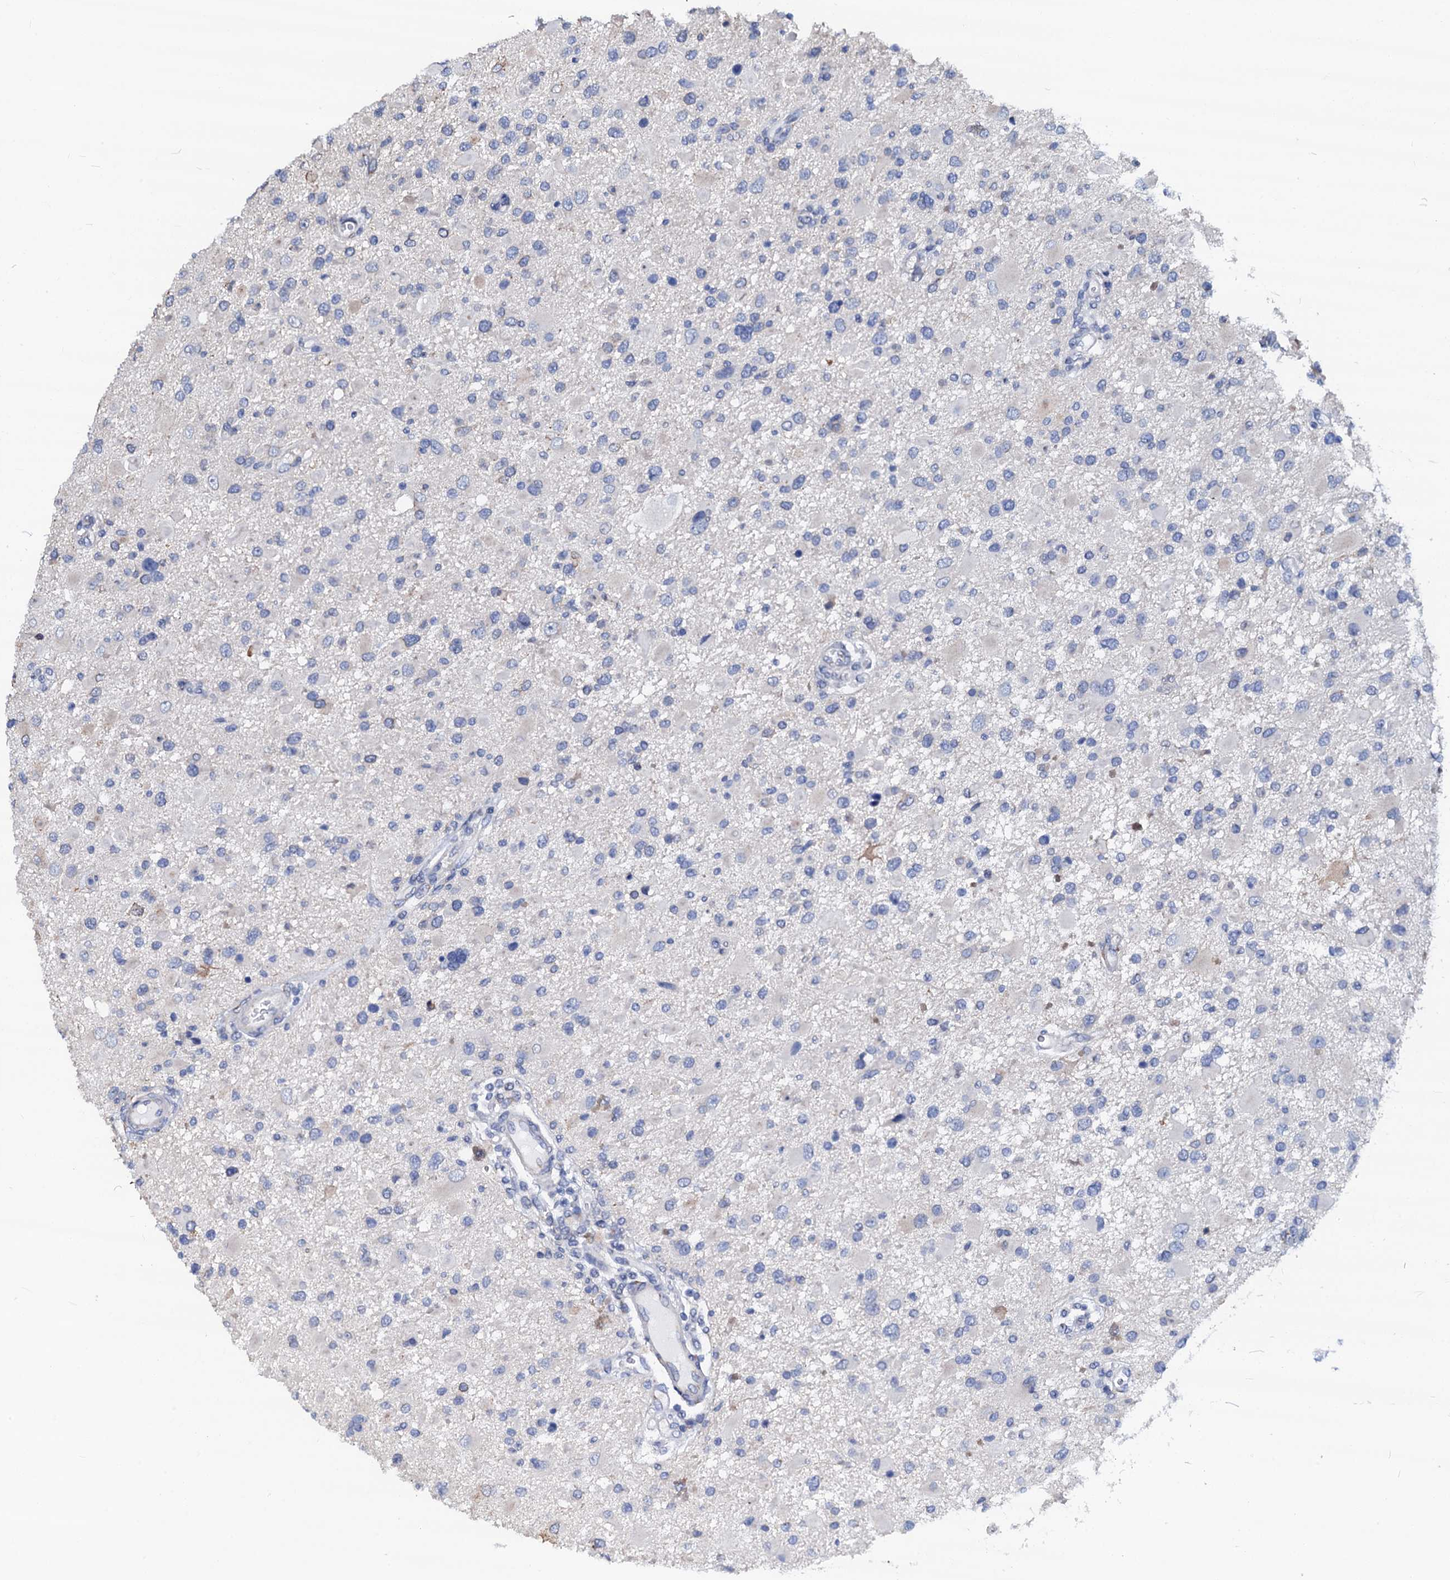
{"staining": {"intensity": "negative", "quantity": "none", "location": "none"}, "tissue": "glioma", "cell_type": "Tumor cells", "image_type": "cancer", "snomed": [{"axis": "morphology", "description": "Glioma, malignant, High grade"}, {"axis": "topography", "description": "Brain"}], "caption": "Photomicrograph shows no significant protein staining in tumor cells of malignant glioma (high-grade). (DAB immunohistochemistry visualized using brightfield microscopy, high magnification).", "gene": "AKAP3", "patient": {"sex": "male", "age": 53}}